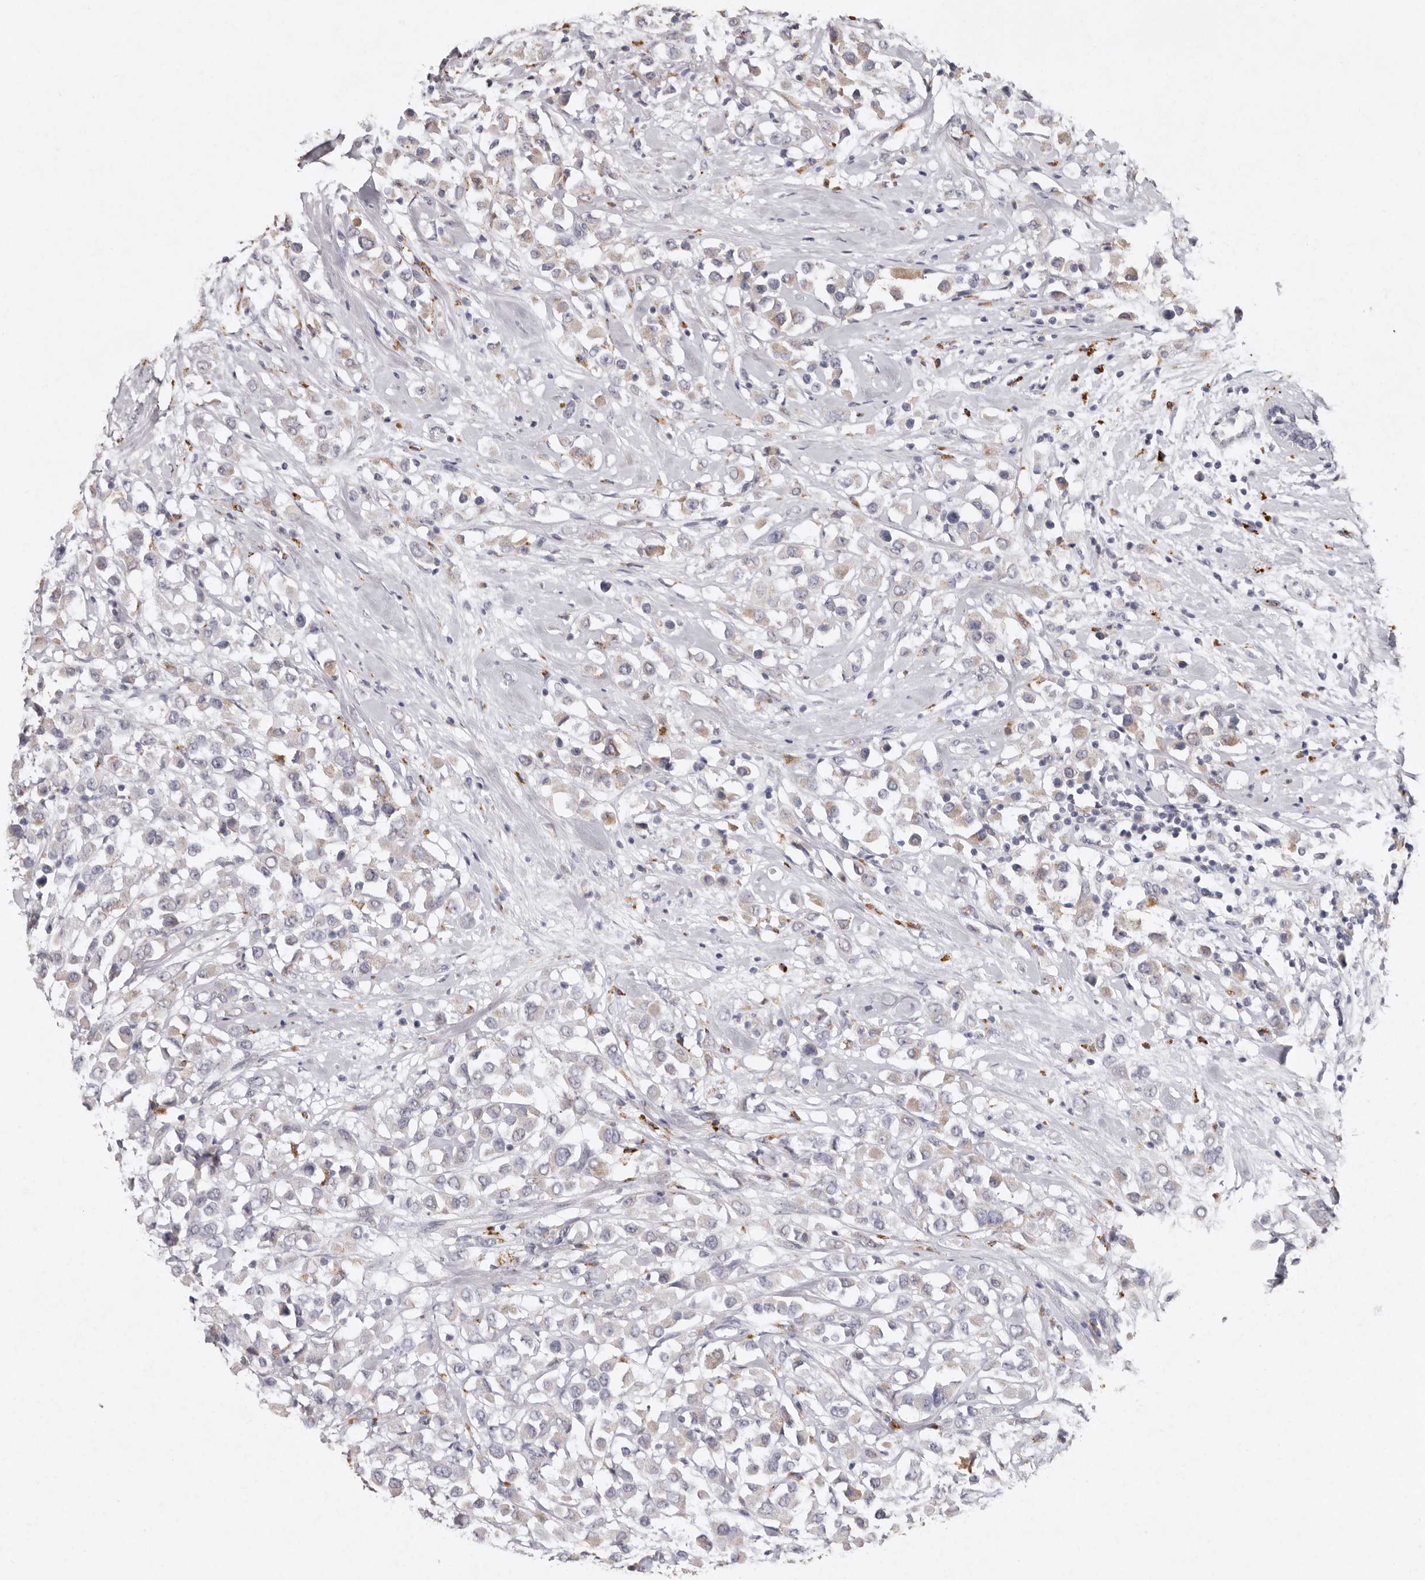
{"staining": {"intensity": "weak", "quantity": "25%-75%", "location": "cytoplasmic/membranous"}, "tissue": "breast cancer", "cell_type": "Tumor cells", "image_type": "cancer", "snomed": [{"axis": "morphology", "description": "Duct carcinoma"}, {"axis": "topography", "description": "Breast"}], "caption": "Breast cancer stained with IHC shows weak cytoplasmic/membranous staining in approximately 25%-75% of tumor cells.", "gene": "FAM185A", "patient": {"sex": "female", "age": 61}}